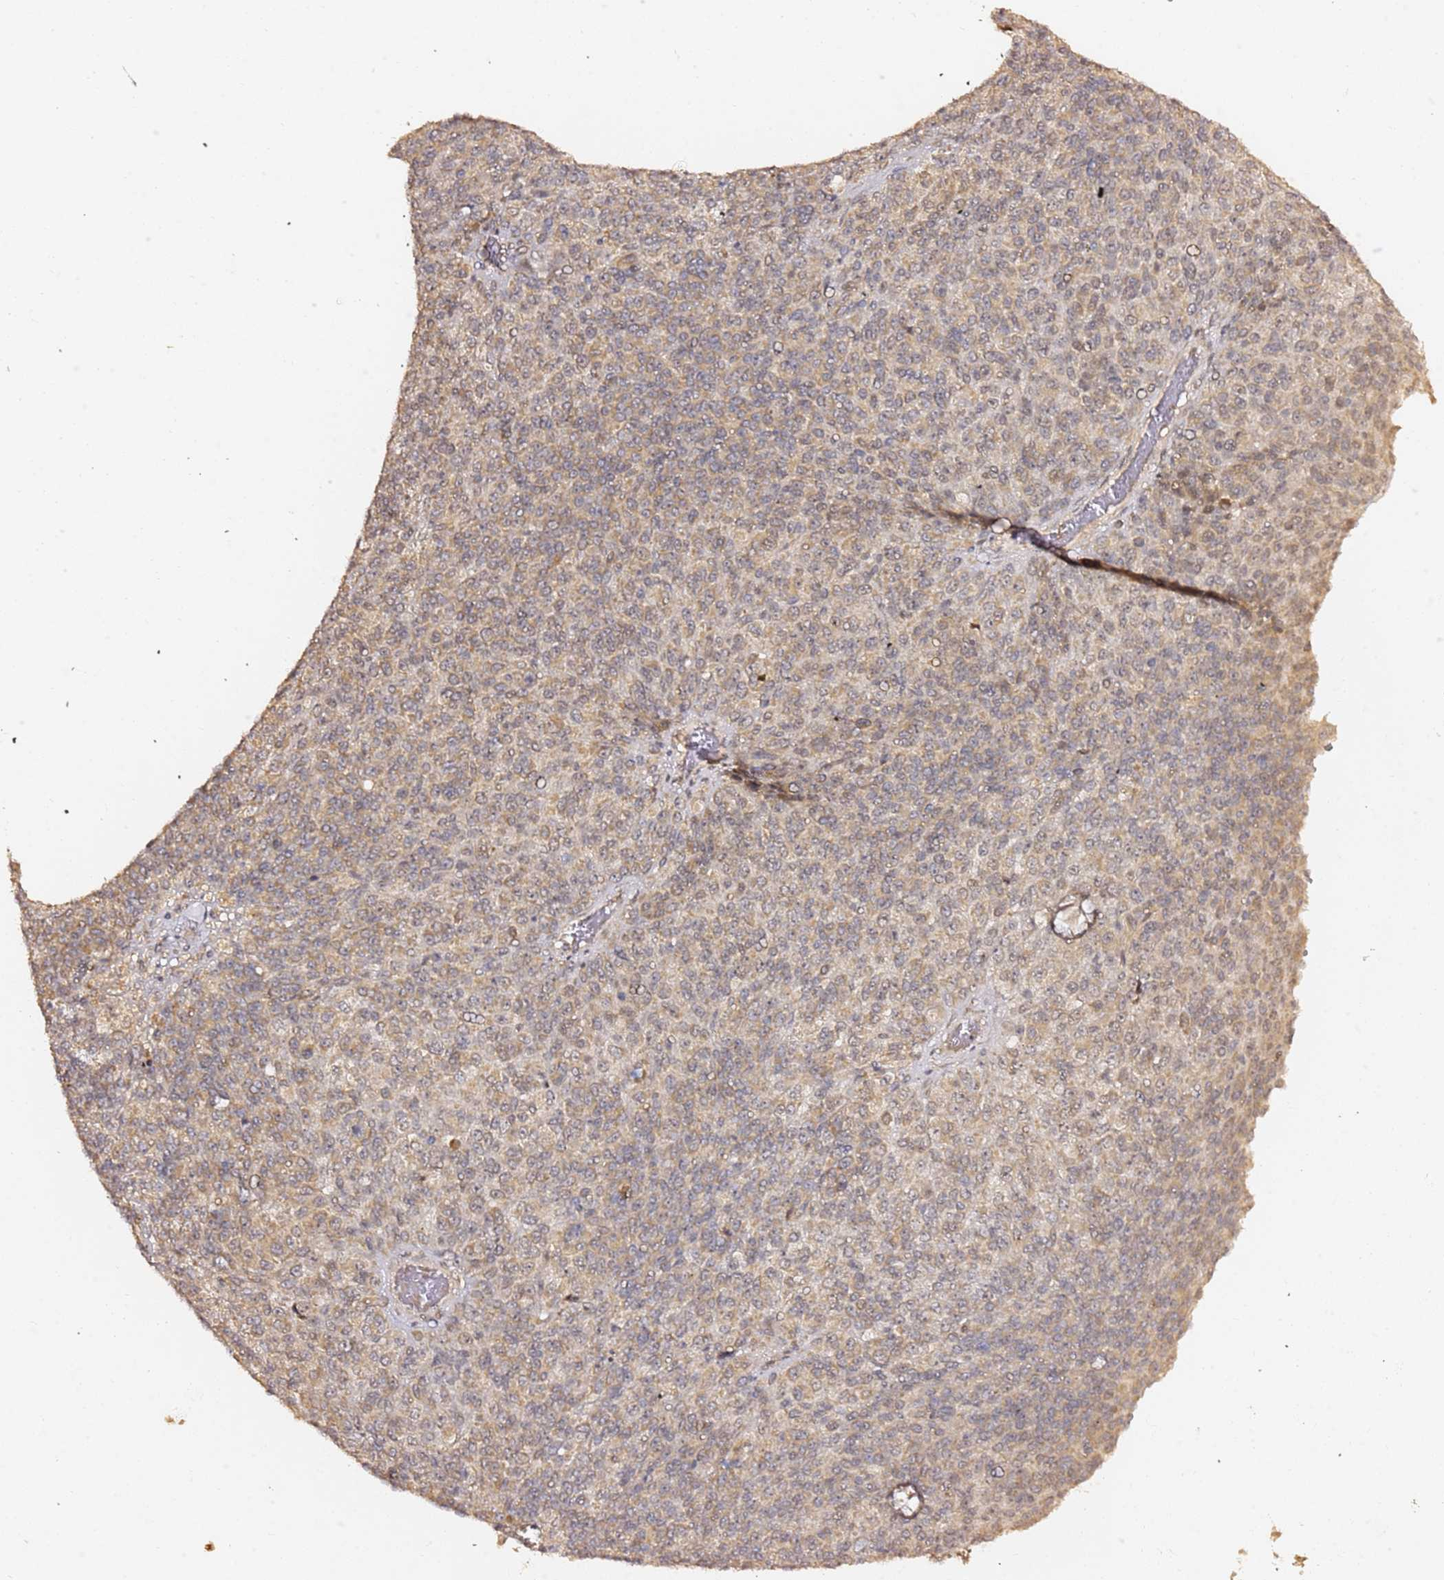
{"staining": {"intensity": "weak", "quantity": ">75%", "location": "cytoplasmic/membranous"}, "tissue": "melanoma", "cell_type": "Tumor cells", "image_type": "cancer", "snomed": [{"axis": "morphology", "description": "Malignant melanoma, Metastatic site"}, {"axis": "topography", "description": "Brain"}], "caption": "Tumor cells reveal weak cytoplasmic/membranous positivity in about >75% of cells in melanoma. (DAB IHC, brown staining for protein, blue staining for nuclei).", "gene": "OR5V1", "patient": {"sex": "female", "age": 56}}